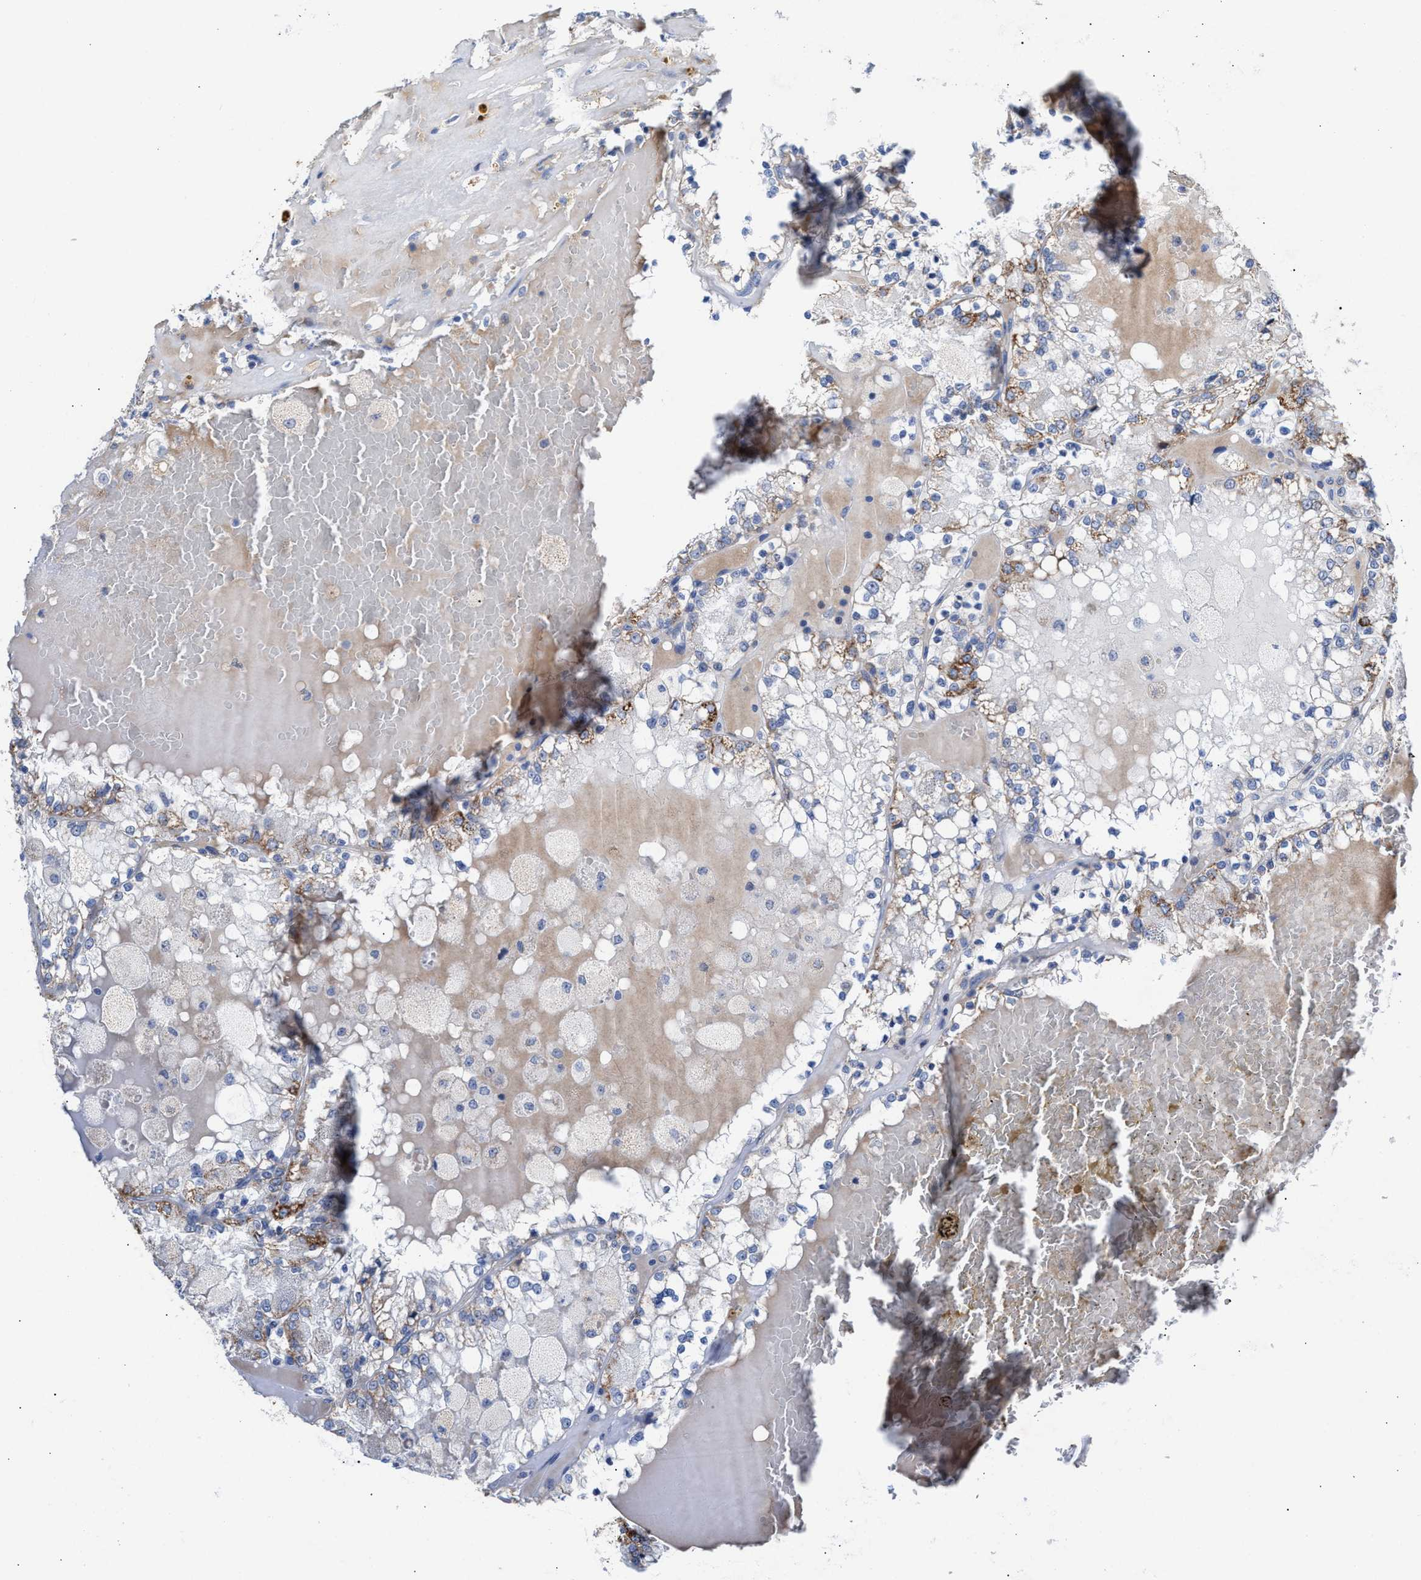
{"staining": {"intensity": "negative", "quantity": "none", "location": "none"}, "tissue": "renal cancer", "cell_type": "Tumor cells", "image_type": "cancer", "snomed": [{"axis": "morphology", "description": "Adenocarcinoma, NOS"}, {"axis": "topography", "description": "Kidney"}], "caption": "Immunohistochemistry (IHC) histopathology image of neoplastic tissue: renal cancer stained with DAB (3,3'-diaminobenzidine) demonstrates no significant protein expression in tumor cells.", "gene": "JAG1", "patient": {"sex": "female", "age": 56}}